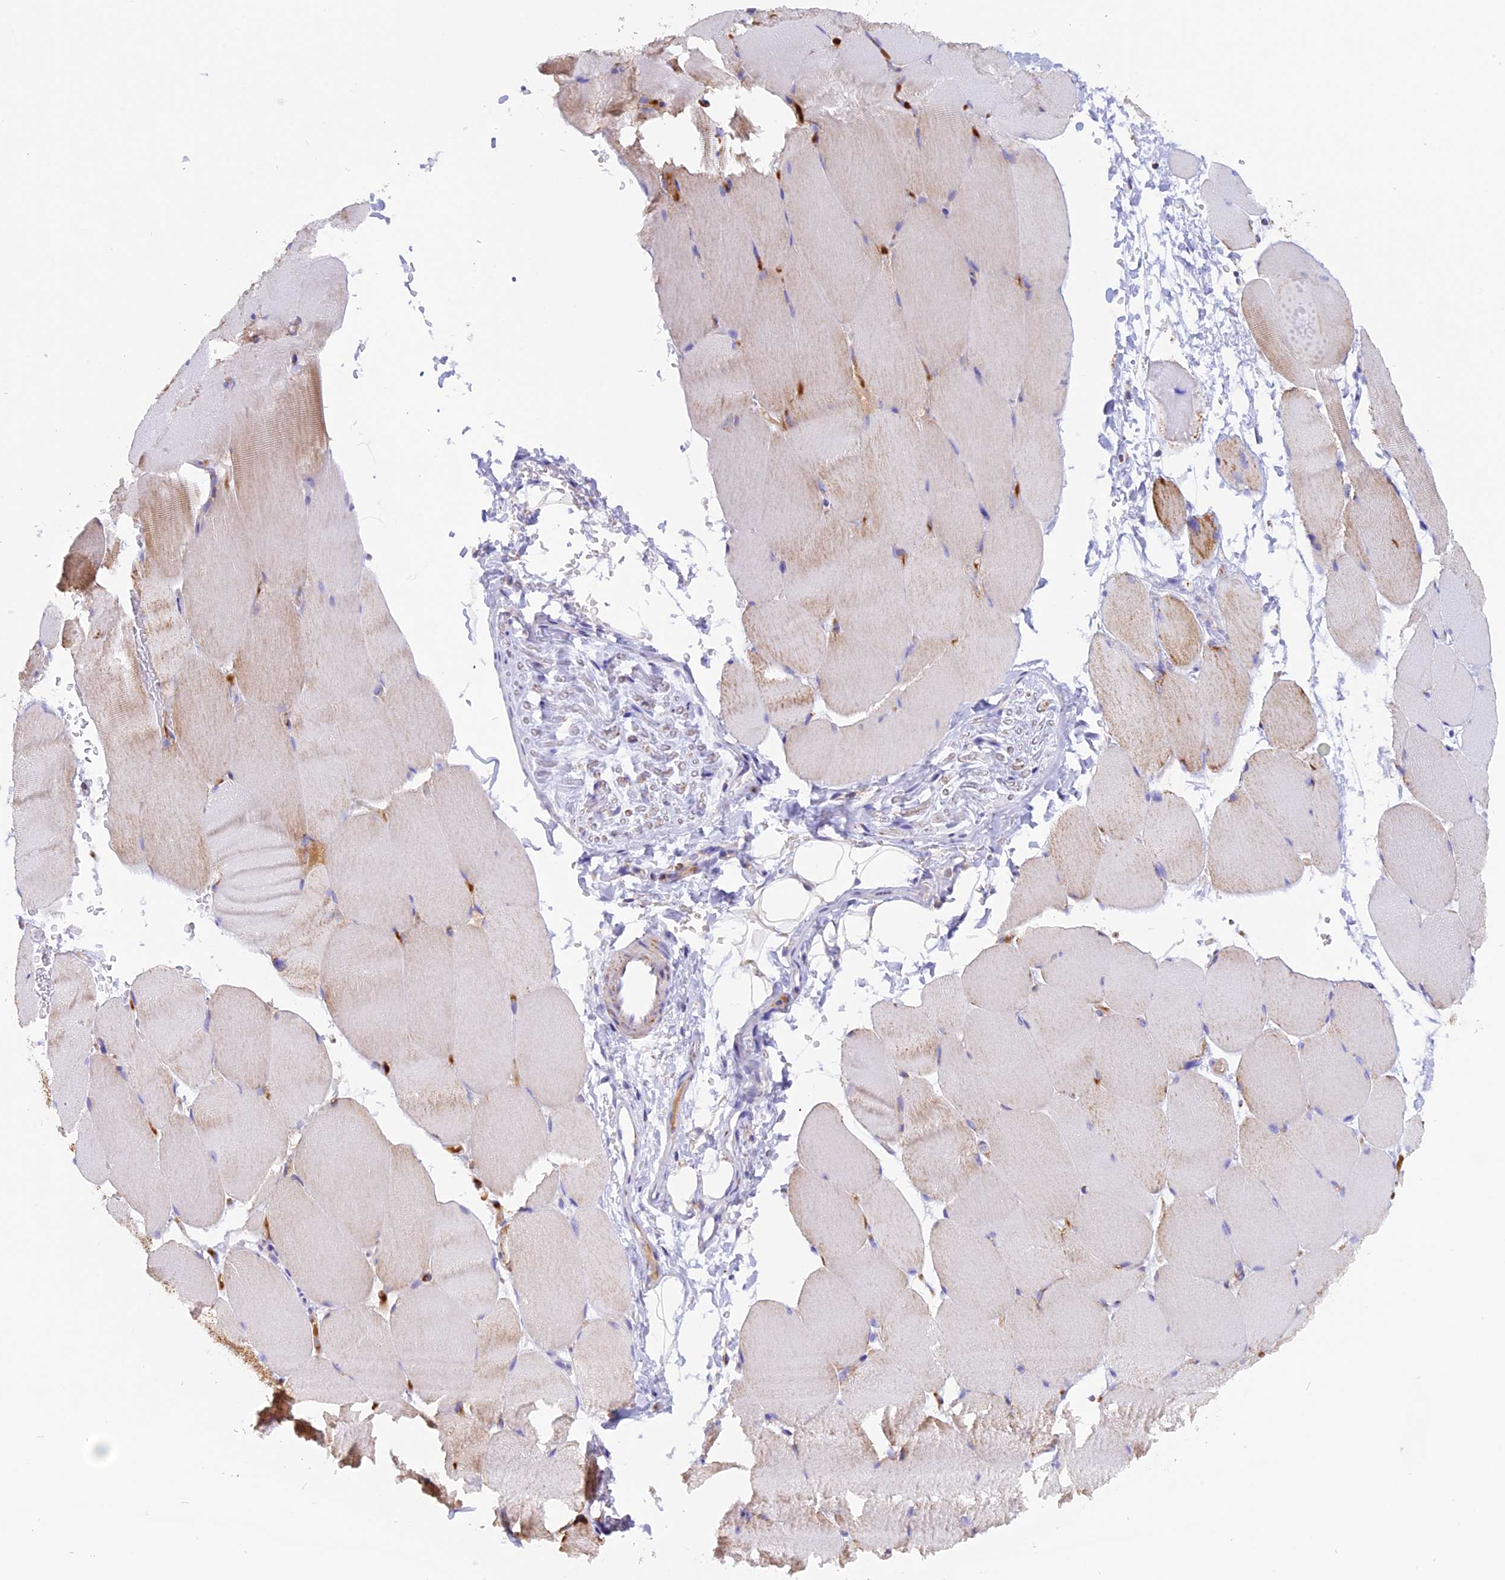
{"staining": {"intensity": "negative", "quantity": "none", "location": "none"}, "tissue": "skeletal muscle", "cell_type": "Myocytes", "image_type": "normal", "snomed": [{"axis": "morphology", "description": "Normal tissue, NOS"}, {"axis": "topography", "description": "Skeletal muscle"}, {"axis": "topography", "description": "Parathyroid gland"}], "caption": "High magnification brightfield microscopy of unremarkable skeletal muscle stained with DAB (3,3'-diaminobenzidine) (brown) and counterstained with hematoxylin (blue): myocytes show no significant positivity.", "gene": "KCNG1", "patient": {"sex": "female", "age": 37}}